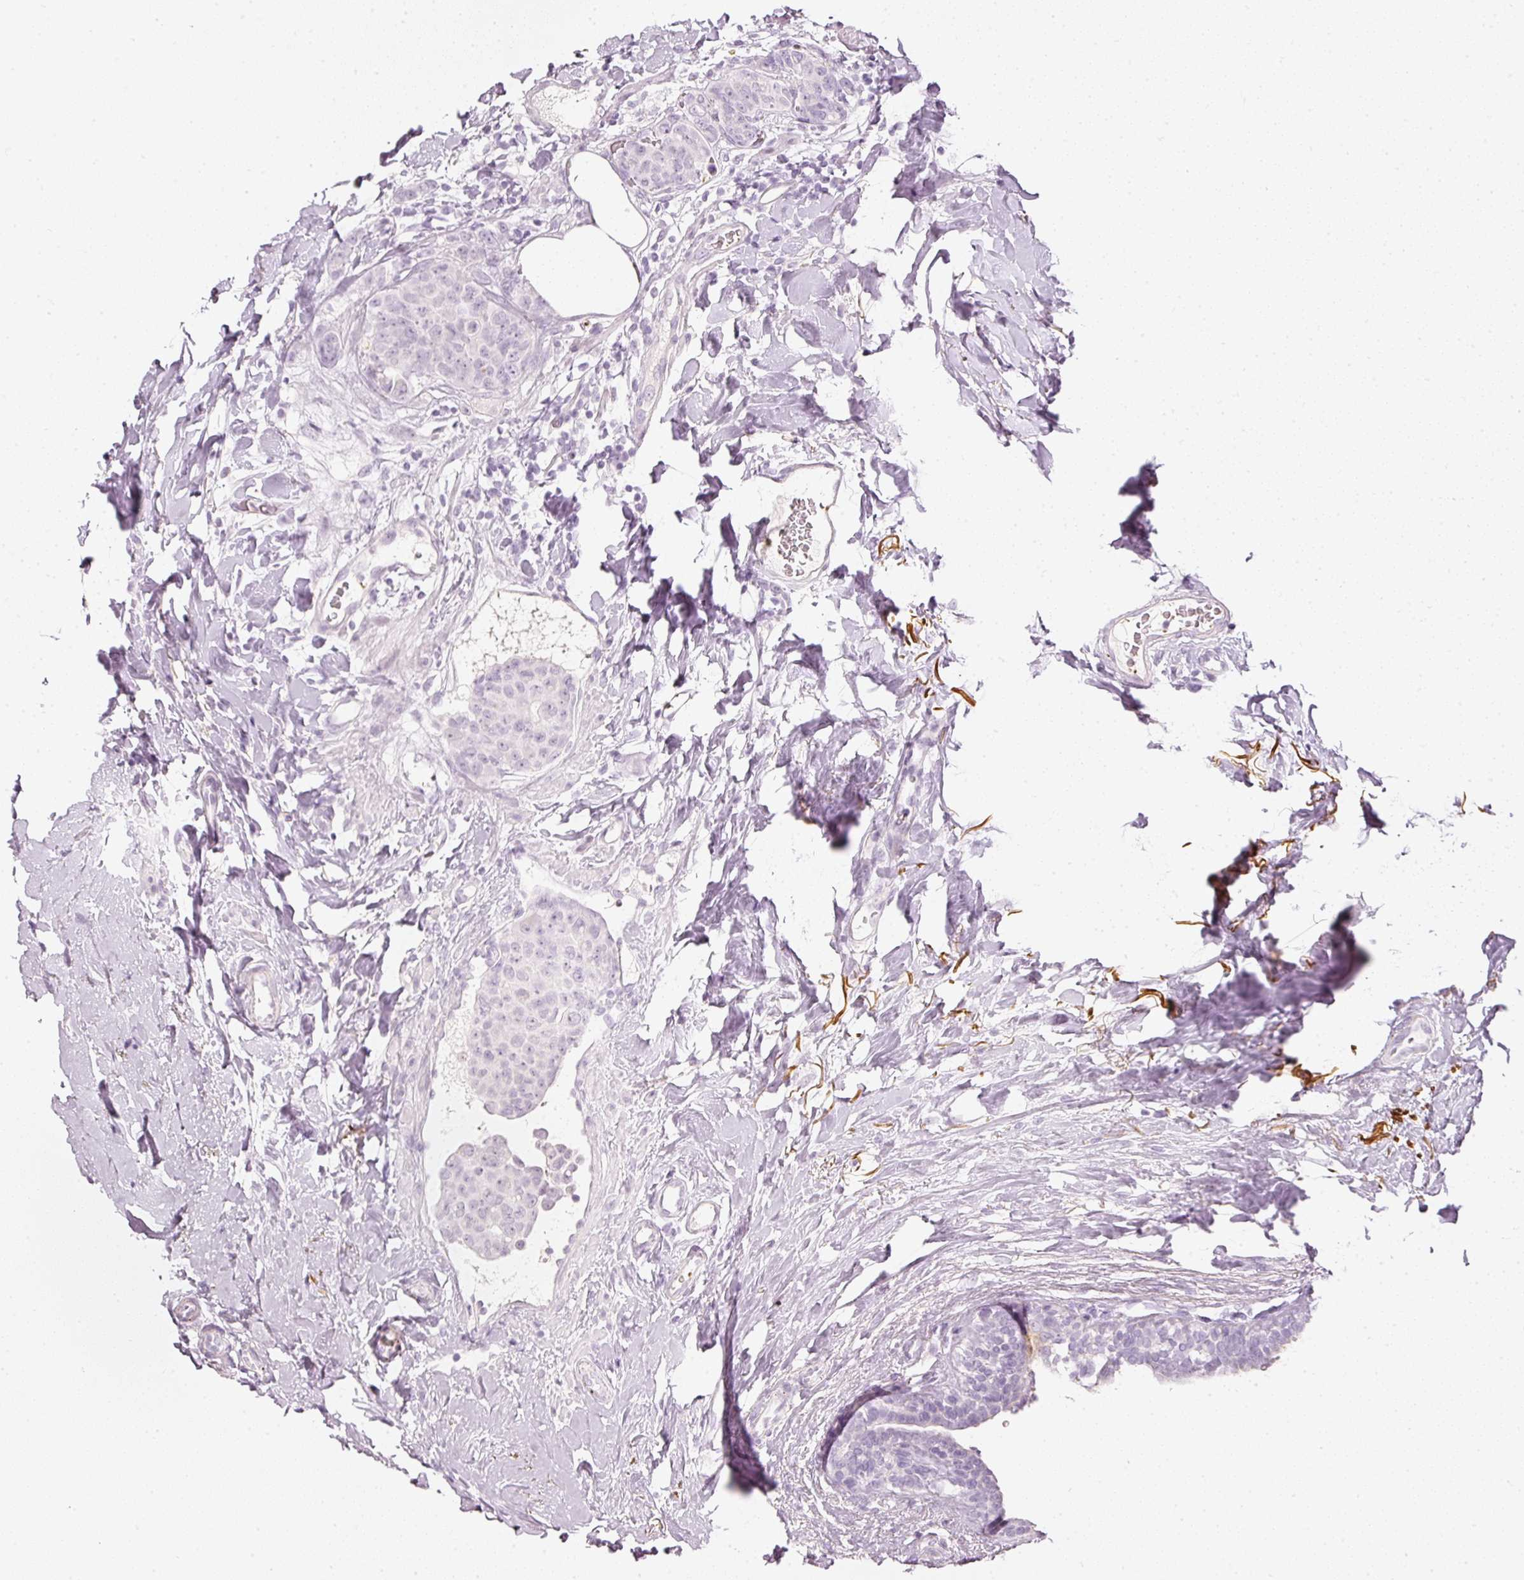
{"staining": {"intensity": "negative", "quantity": "none", "location": "none"}, "tissue": "breast cancer", "cell_type": "Tumor cells", "image_type": "cancer", "snomed": [{"axis": "morphology", "description": "Duct carcinoma"}, {"axis": "topography", "description": "Breast"}], "caption": "Tumor cells are negative for brown protein staining in breast cancer.", "gene": "LECT2", "patient": {"sex": "female", "age": 40}}